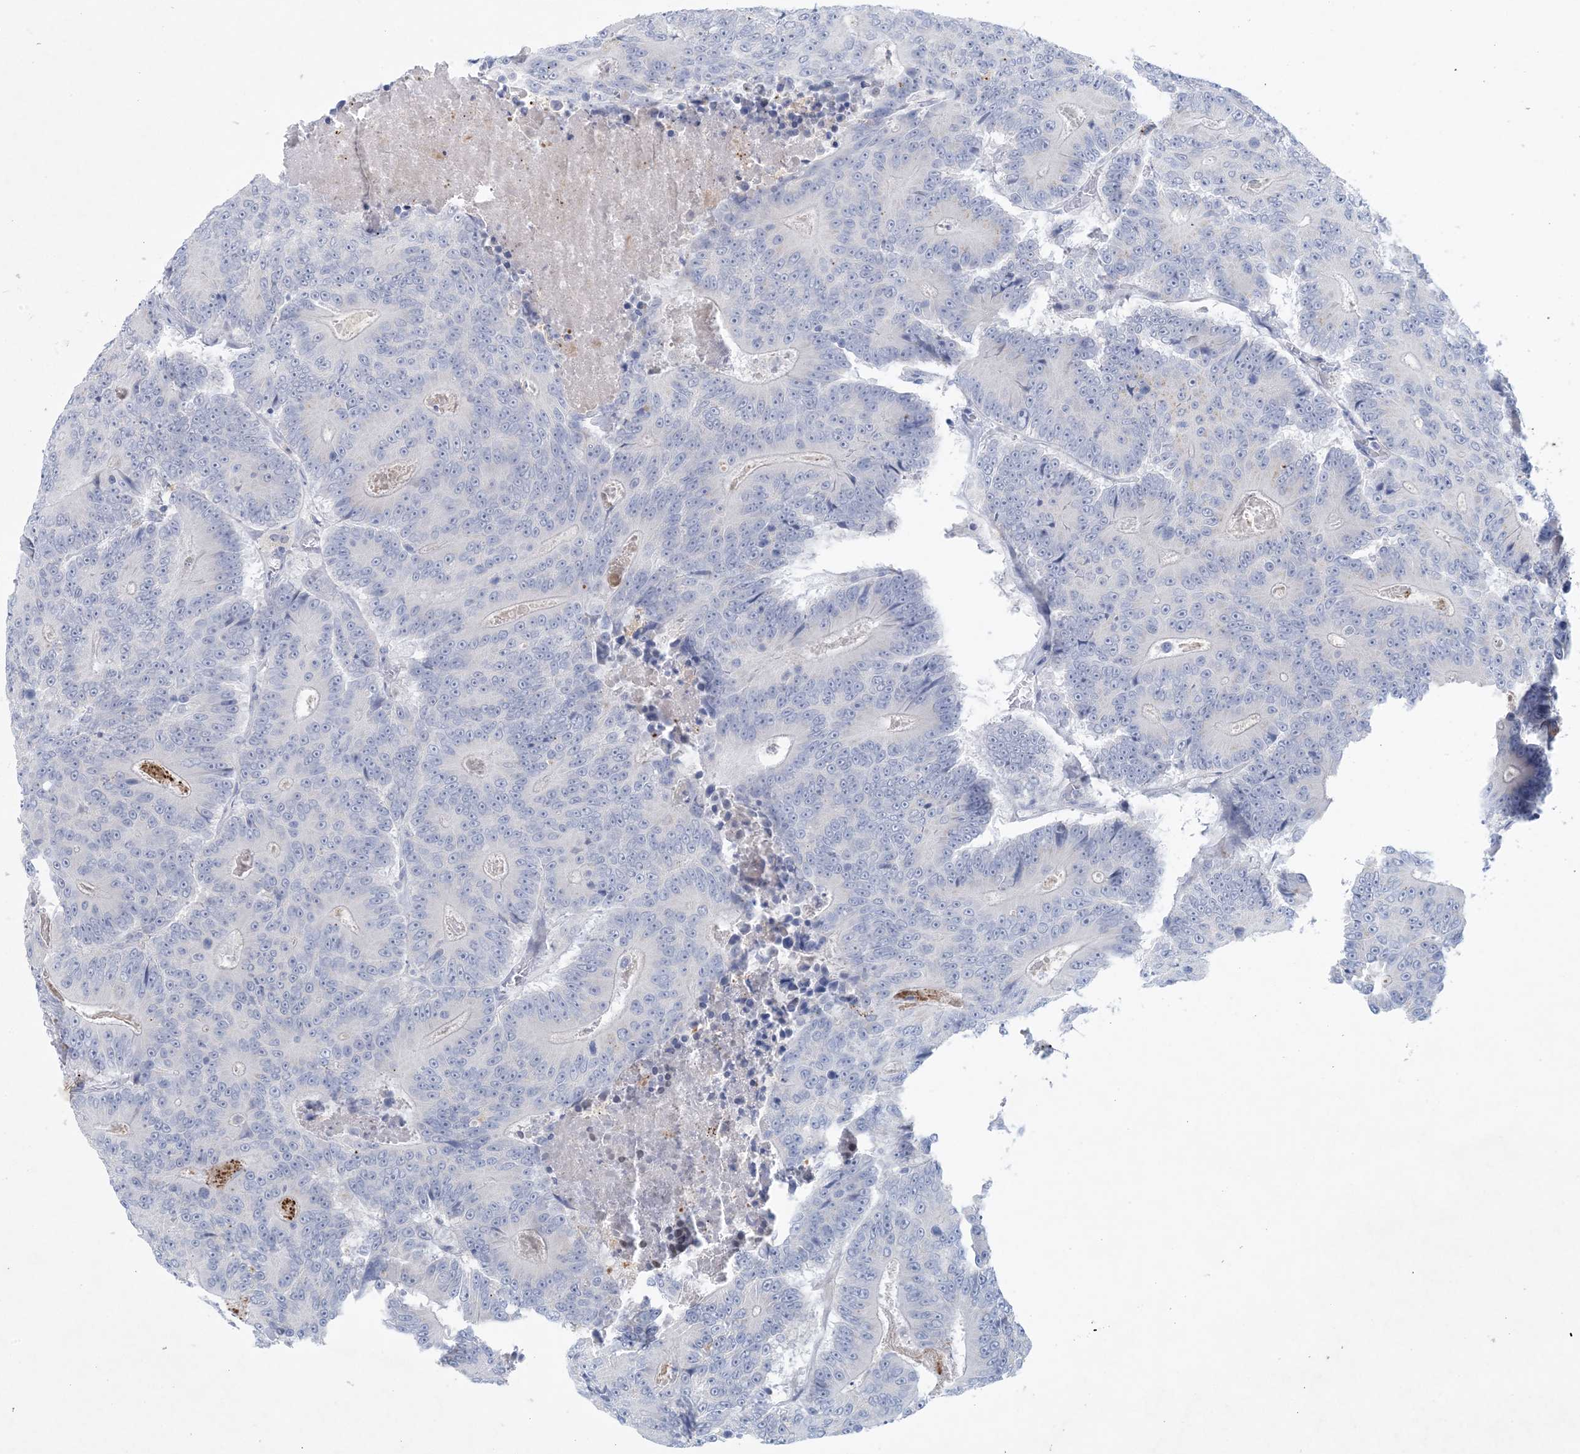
{"staining": {"intensity": "negative", "quantity": "none", "location": "none"}, "tissue": "colorectal cancer", "cell_type": "Tumor cells", "image_type": "cancer", "snomed": [{"axis": "morphology", "description": "Adenocarcinoma, NOS"}, {"axis": "topography", "description": "Colon"}], "caption": "Tumor cells show no significant expression in colorectal adenocarcinoma. (DAB (3,3'-diaminobenzidine) immunohistochemistry with hematoxylin counter stain).", "gene": "GABRG1", "patient": {"sex": "male", "age": 83}}